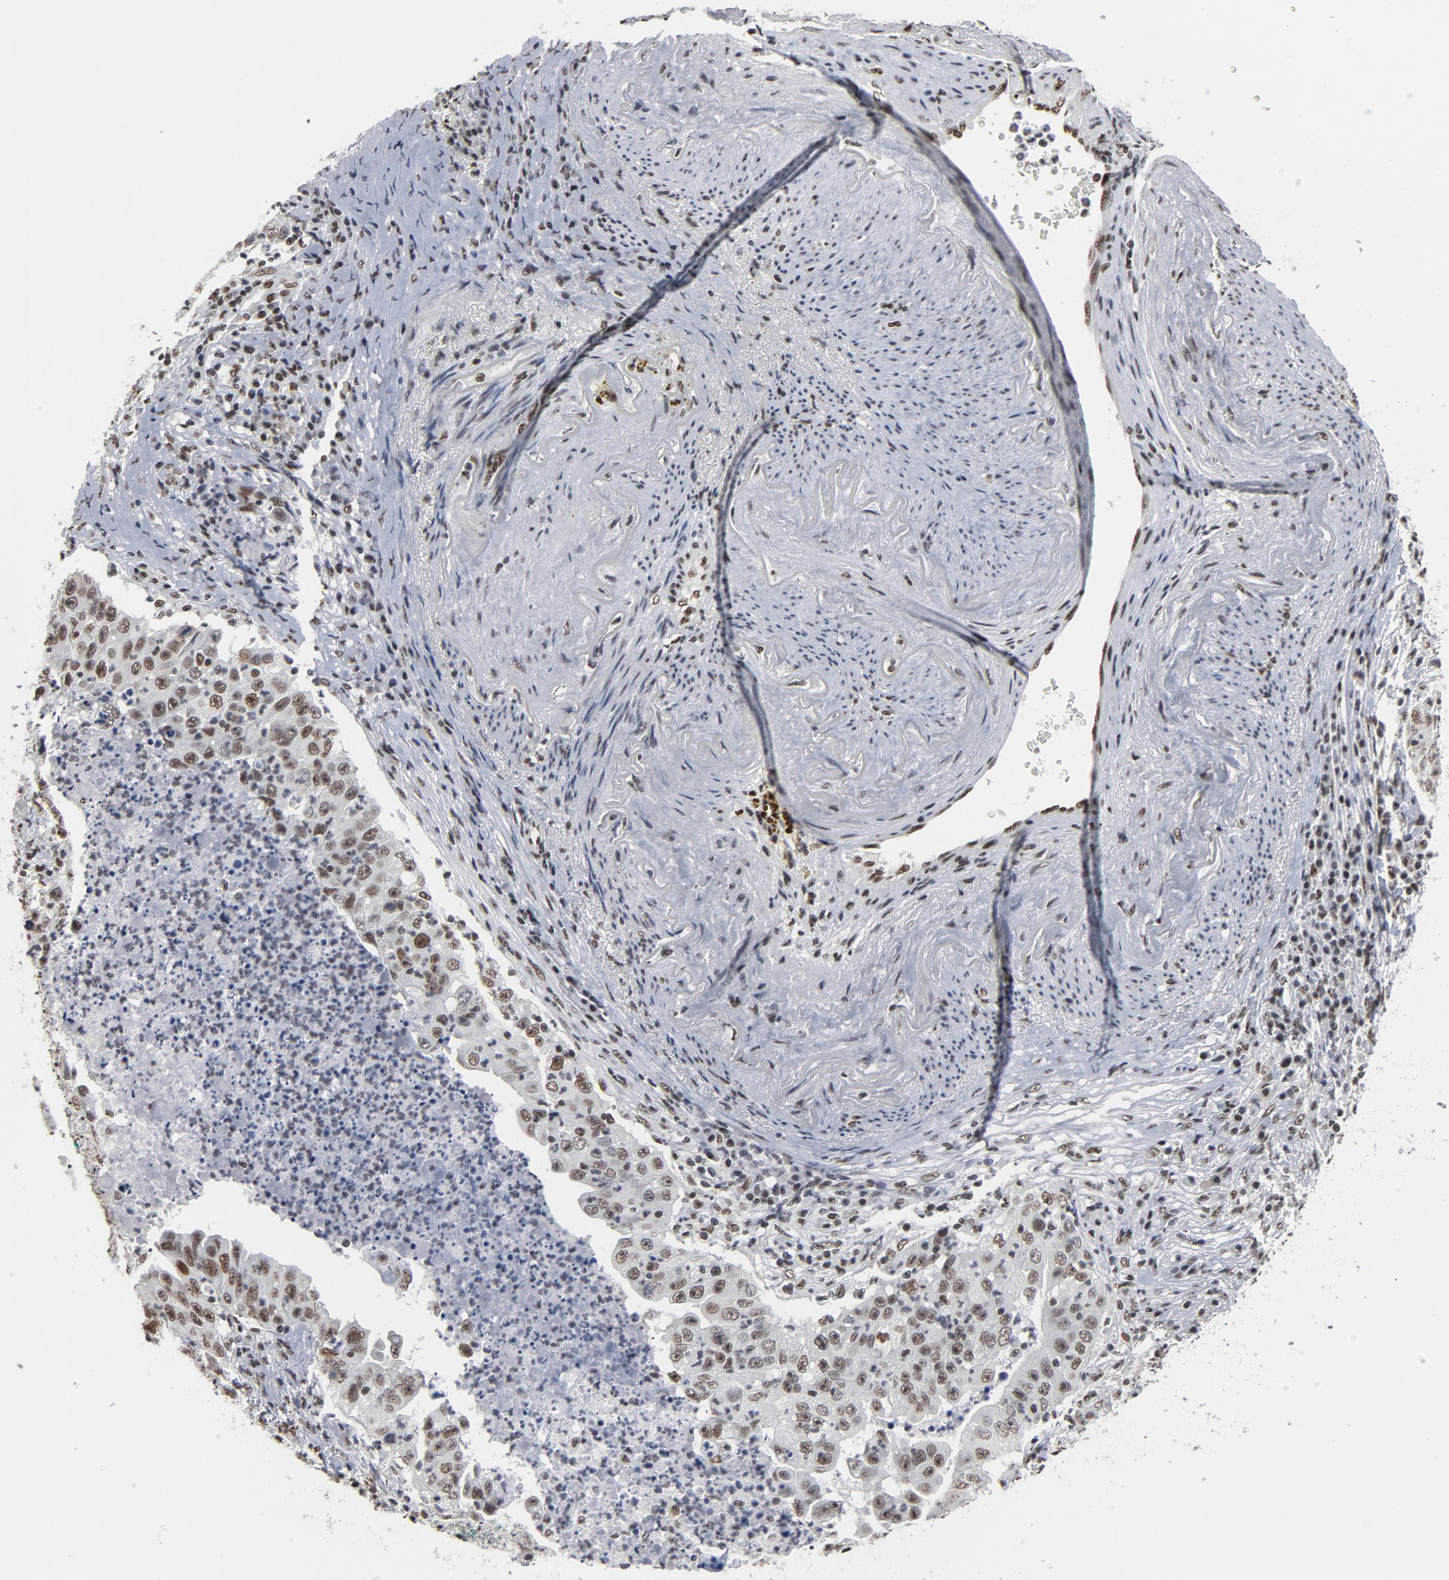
{"staining": {"intensity": "moderate", "quantity": ">75%", "location": "nuclear"}, "tissue": "lung cancer", "cell_type": "Tumor cells", "image_type": "cancer", "snomed": [{"axis": "morphology", "description": "Squamous cell carcinoma, NOS"}, {"axis": "topography", "description": "Lung"}], "caption": "An image showing moderate nuclear positivity in approximately >75% of tumor cells in lung squamous cell carcinoma, as visualized by brown immunohistochemical staining.", "gene": "MRE11", "patient": {"sex": "male", "age": 64}}